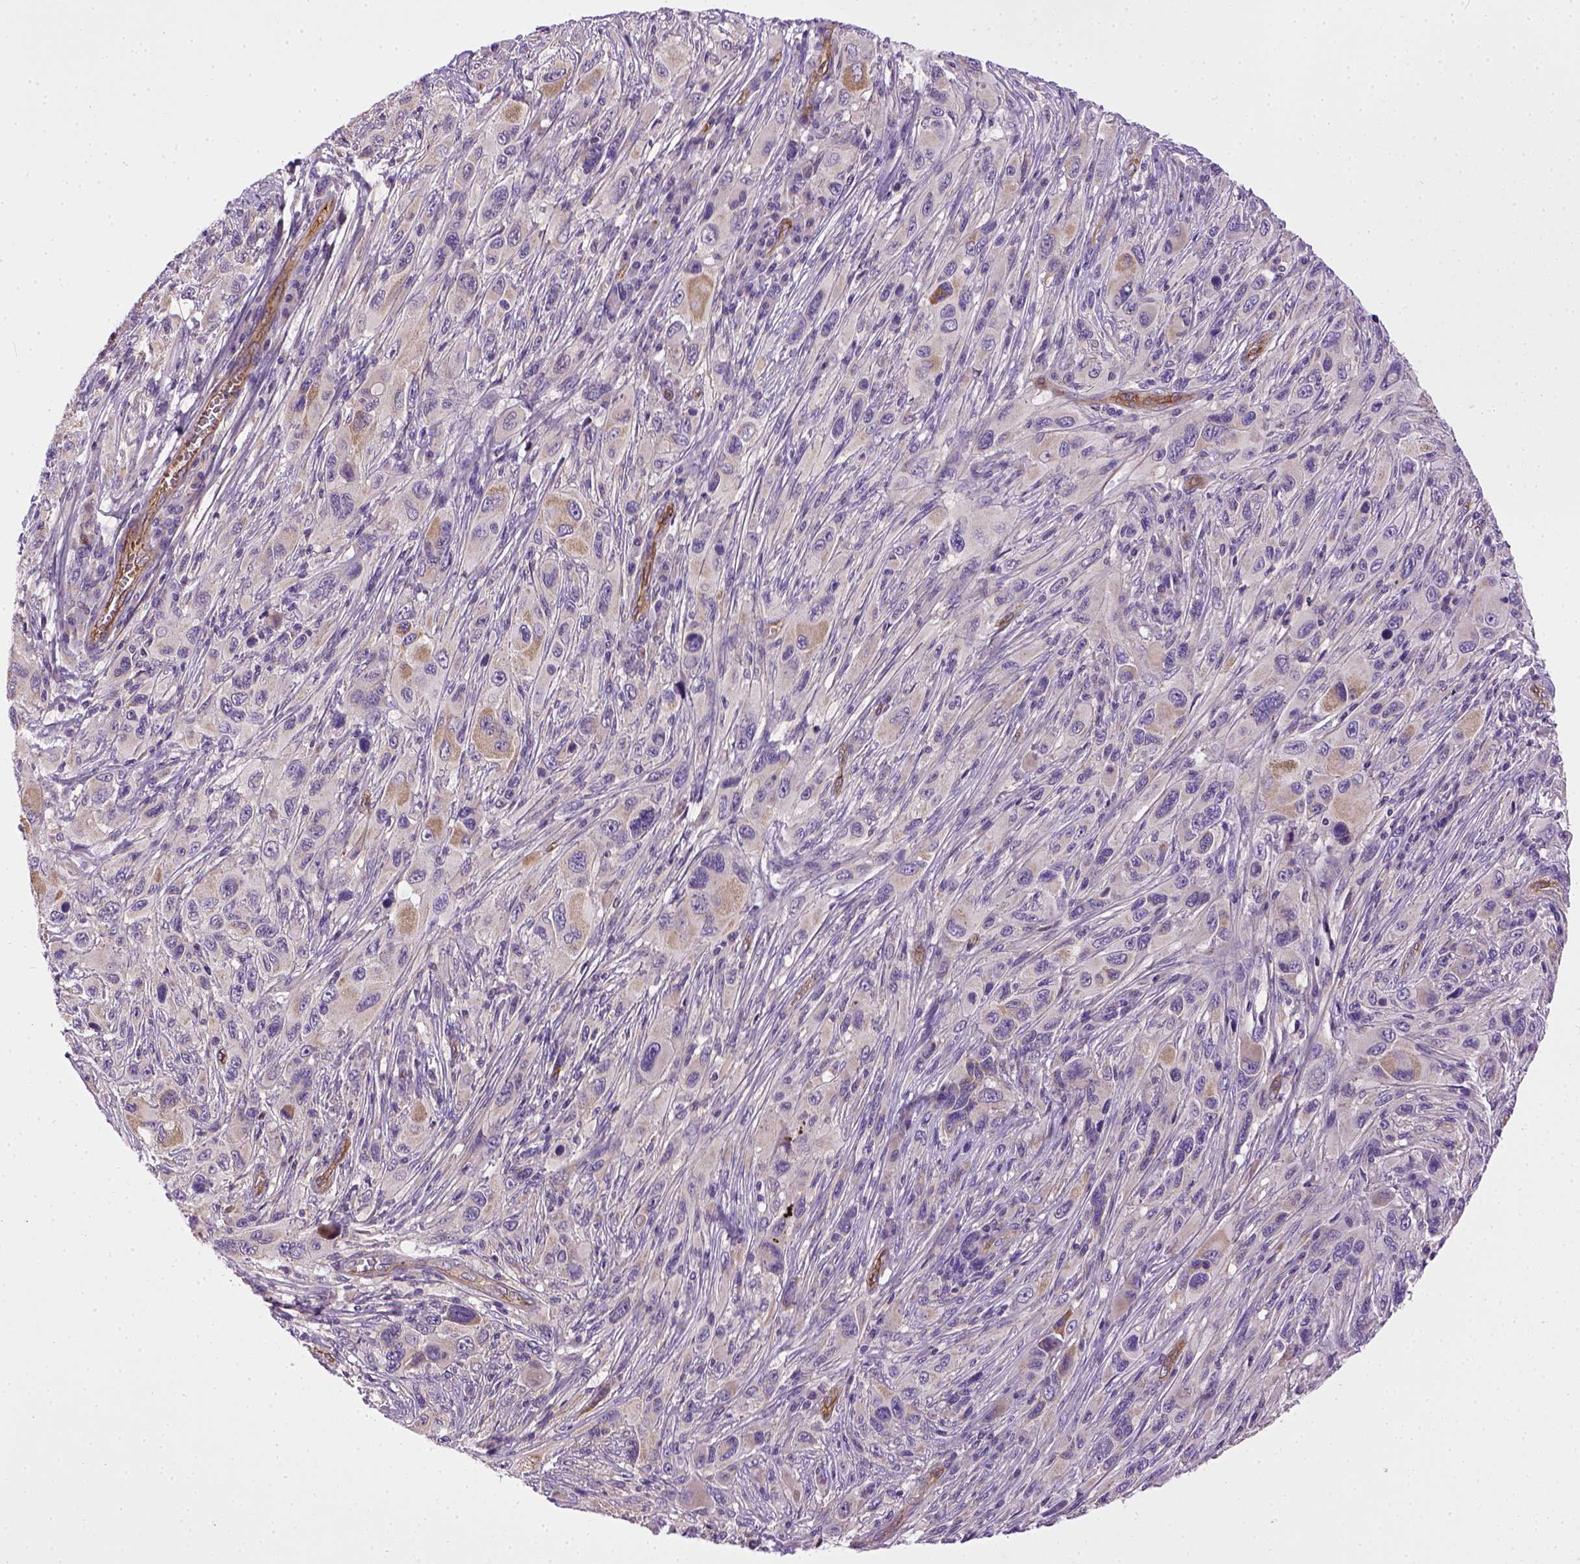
{"staining": {"intensity": "weak", "quantity": "<25%", "location": "cytoplasmic/membranous"}, "tissue": "melanoma", "cell_type": "Tumor cells", "image_type": "cancer", "snomed": [{"axis": "morphology", "description": "Malignant melanoma, NOS"}, {"axis": "topography", "description": "Skin"}], "caption": "This is an immunohistochemistry (IHC) histopathology image of melanoma. There is no positivity in tumor cells.", "gene": "ENG", "patient": {"sex": "male", "age": 53}}